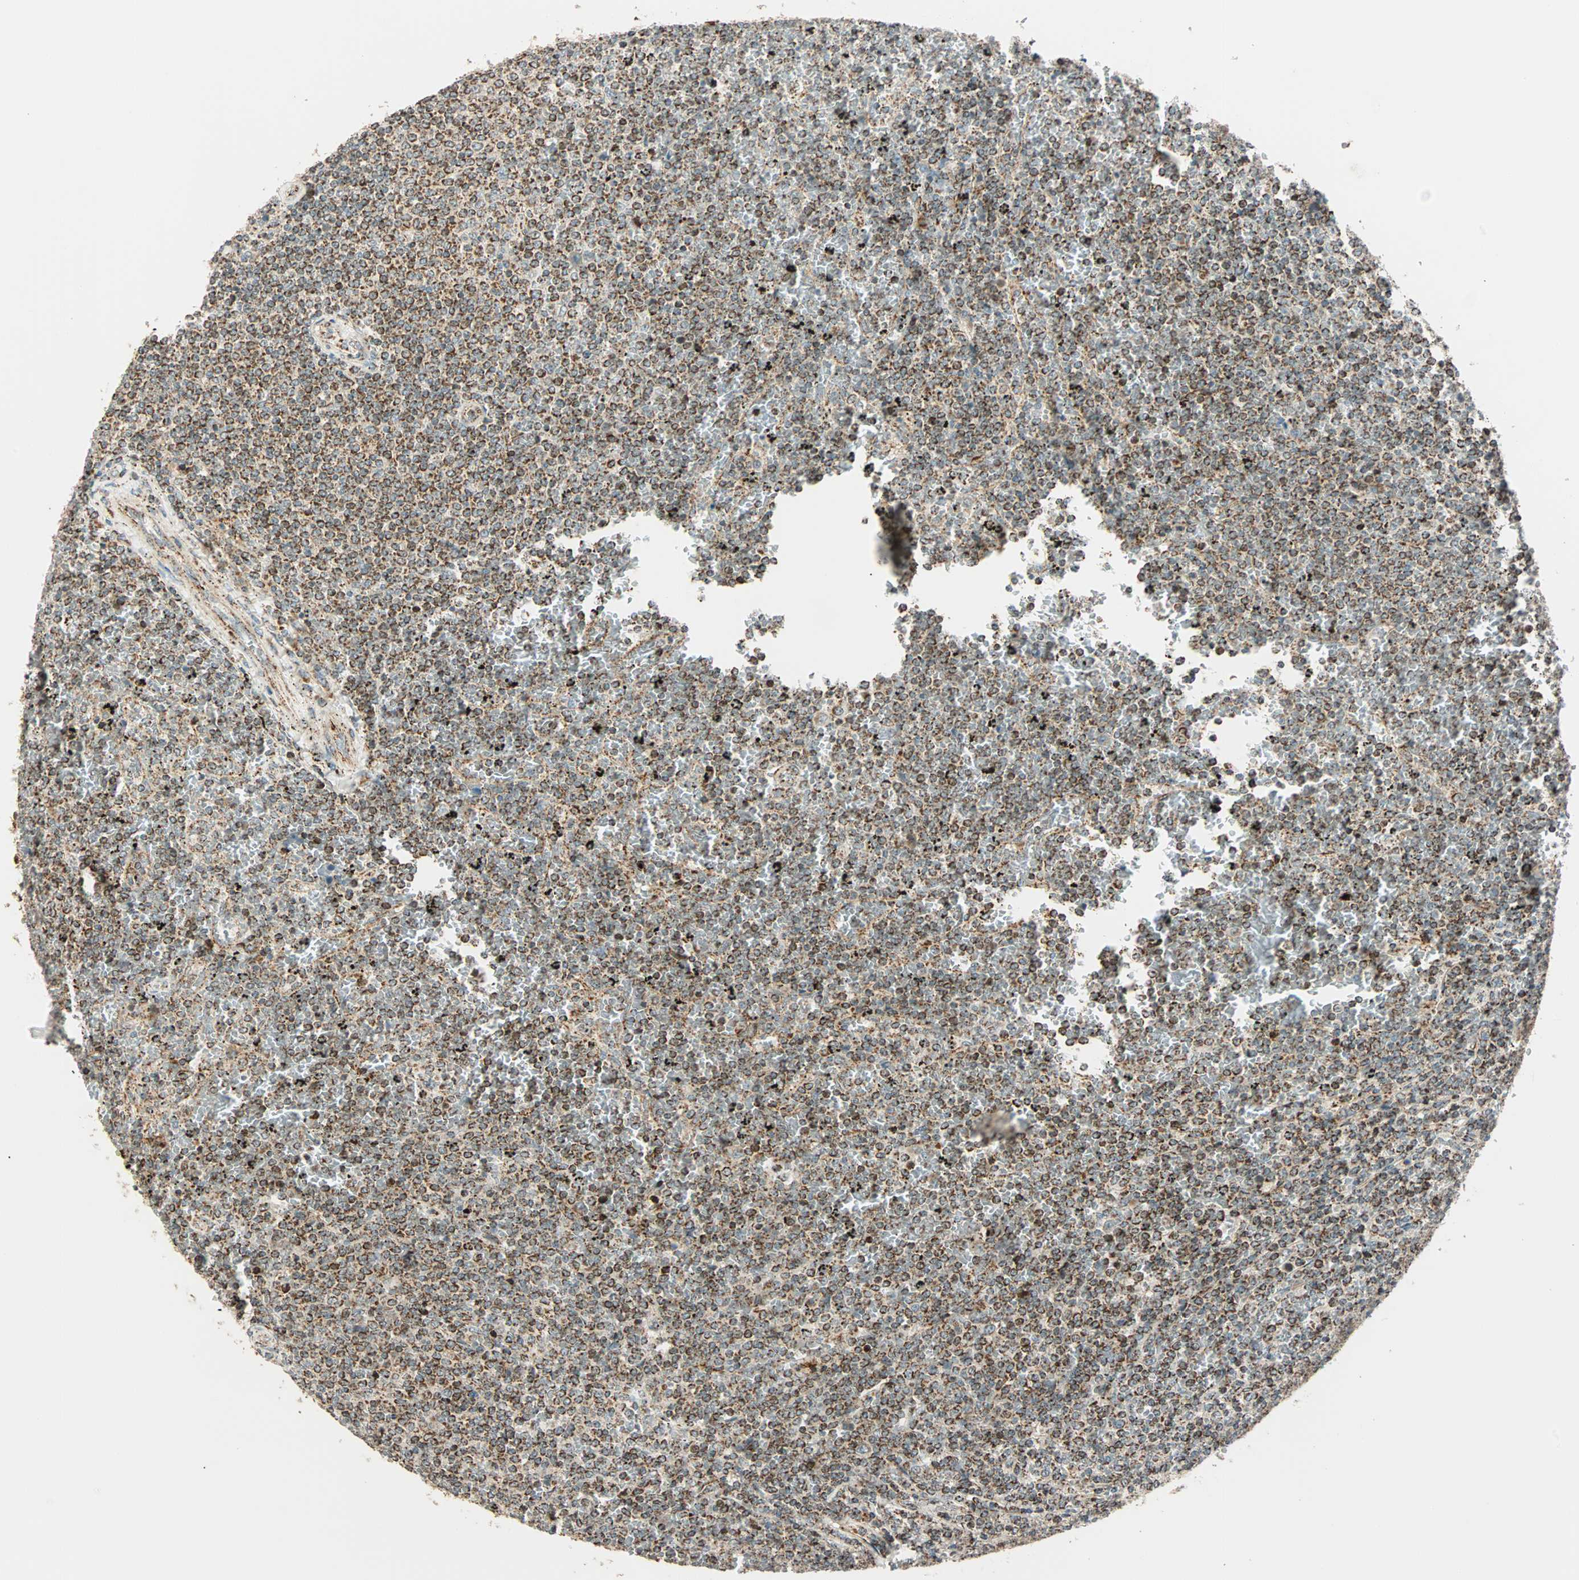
{"staining": {"intensity": "weak", "quantity": ">75%", "location": "cytoplasmic/membranous"}, "tissue": "lymphoma", "cell_type": "Tumor cells", "image_type": "cancer", "snomed": [{"axis": "morphology", "description": "Malignant lymphoma, non-Hodgkin's type, Low grade"}, {"axis": "topography", "description": "Spleen"}], "caption": "Low-grade malignant lymphoma, non-Hodgkin's type stained for a protein (brown) demonstrates weak cytoplasmic/membranous positive expression in approximately >75% of tumor cells.", "gene": "SPRY4", "patient": {"sex": "female", "age": 77}}